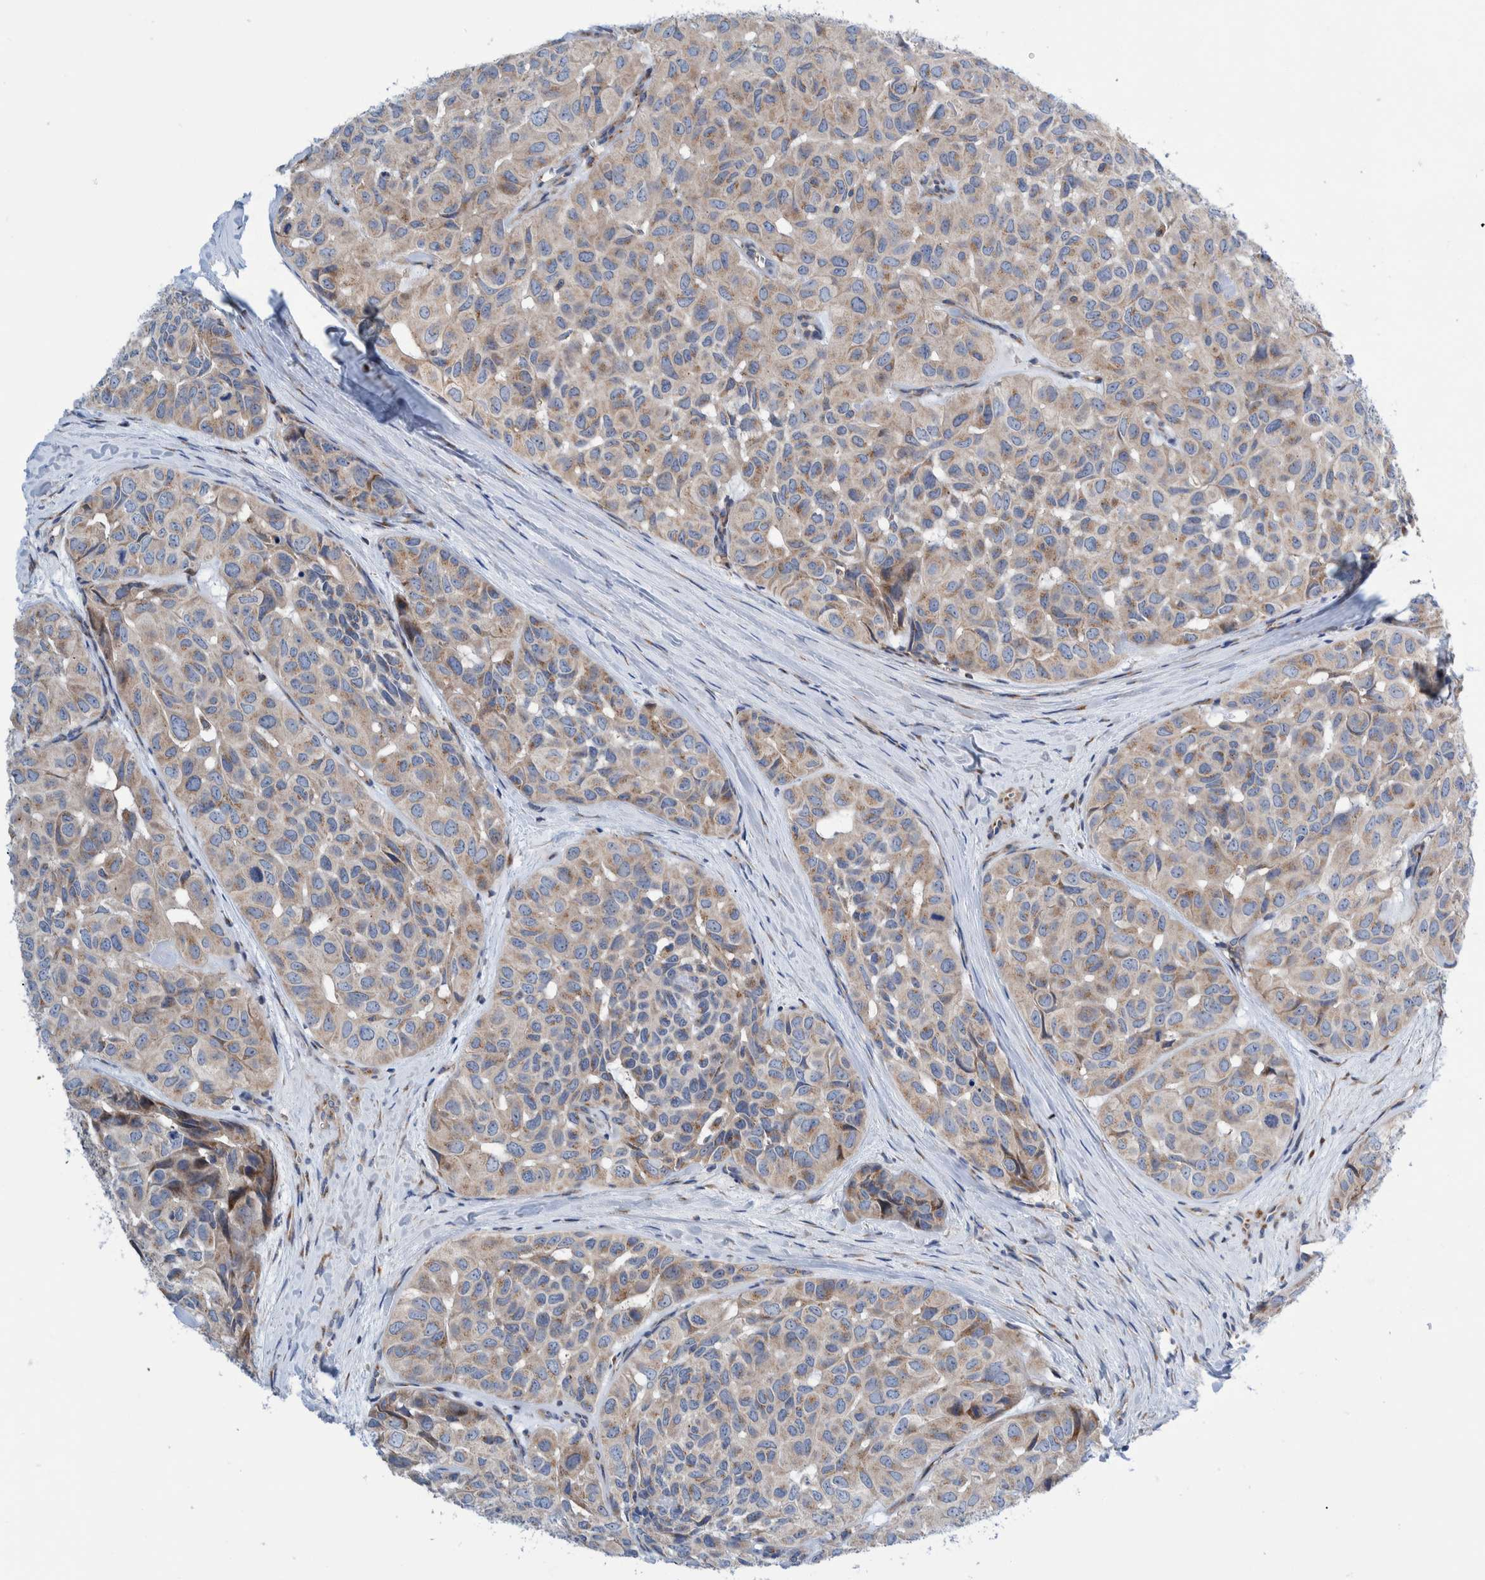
{"staining": {"intensity": "weak", "quantity": "25%-75%", "location": "cytoplasmic/membranous"}, "tissue": "head and neck cancer", "cell_type": "Tumor cells", "image_type": "cancer", "snomed": [{"axis": "morphology", "description": "Adenocarcinoma, NOS"}, {"axis": "topography", "description": "Salivary gland, NOS"}, {"axis": "topography", "description": "Head-Neck"}], "caption": "This micrograph shows head and neck cancer (adenocarcinoma) stained with immunohistochemistry (IHC) to label a protein in brown. The cytoplasmic/membranous of tumor cells show weak positivity for the protein. Nuclei are counter-stained blue.", "gene": "TRIM58", "patient": {"sex": "female", "age": 76}}